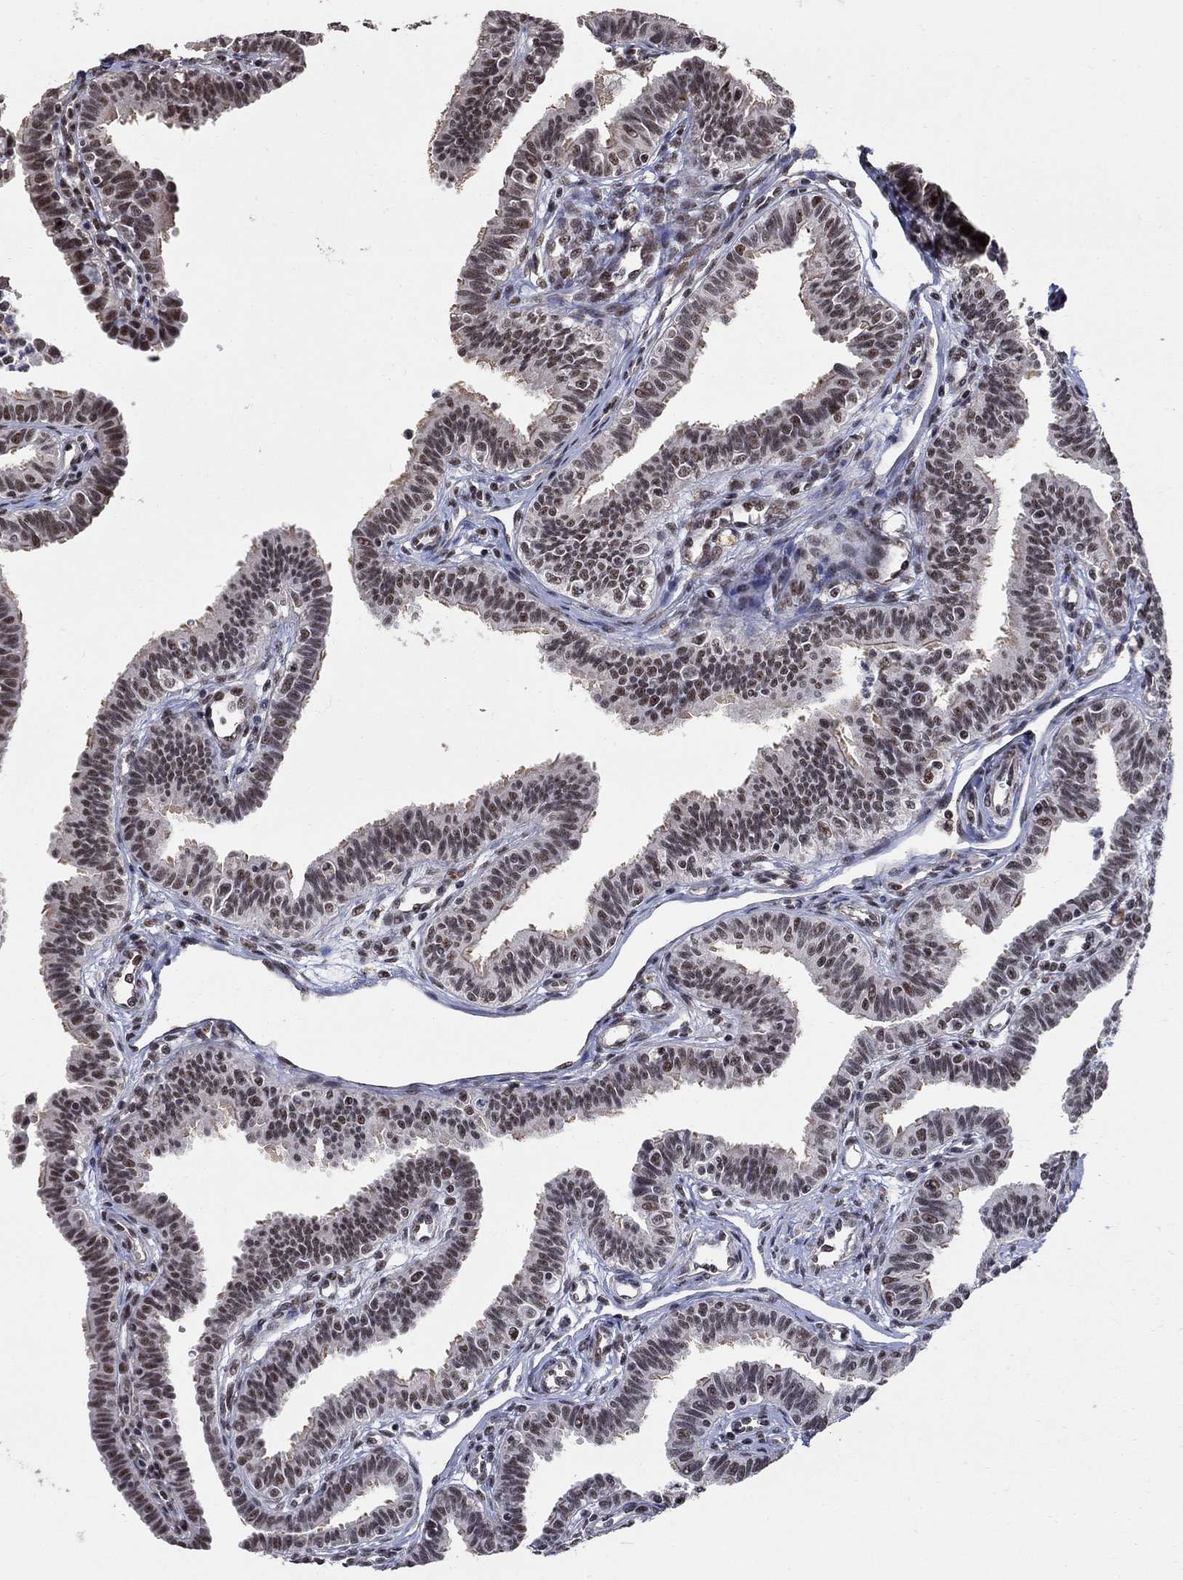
{"staining": {"intensity": "moderate", "quantity": ">75%", "location": "nuclear"}, "tissue": "fallopian tube", "cell_type": "Glandular cells", "image_type": "normal", "snomed": [{"axis": "morphology", "description": "Normal tissue, NOS"}, {"axis": "topography", "description": "Fallopian tube"}], "caption": "Glandular cells display medium levels of moderate nuclear expression in approximately >75% of cells in normal fallopian tube.", "gene": "PNISR", "patient": {"sex": "female", "age": 36}}